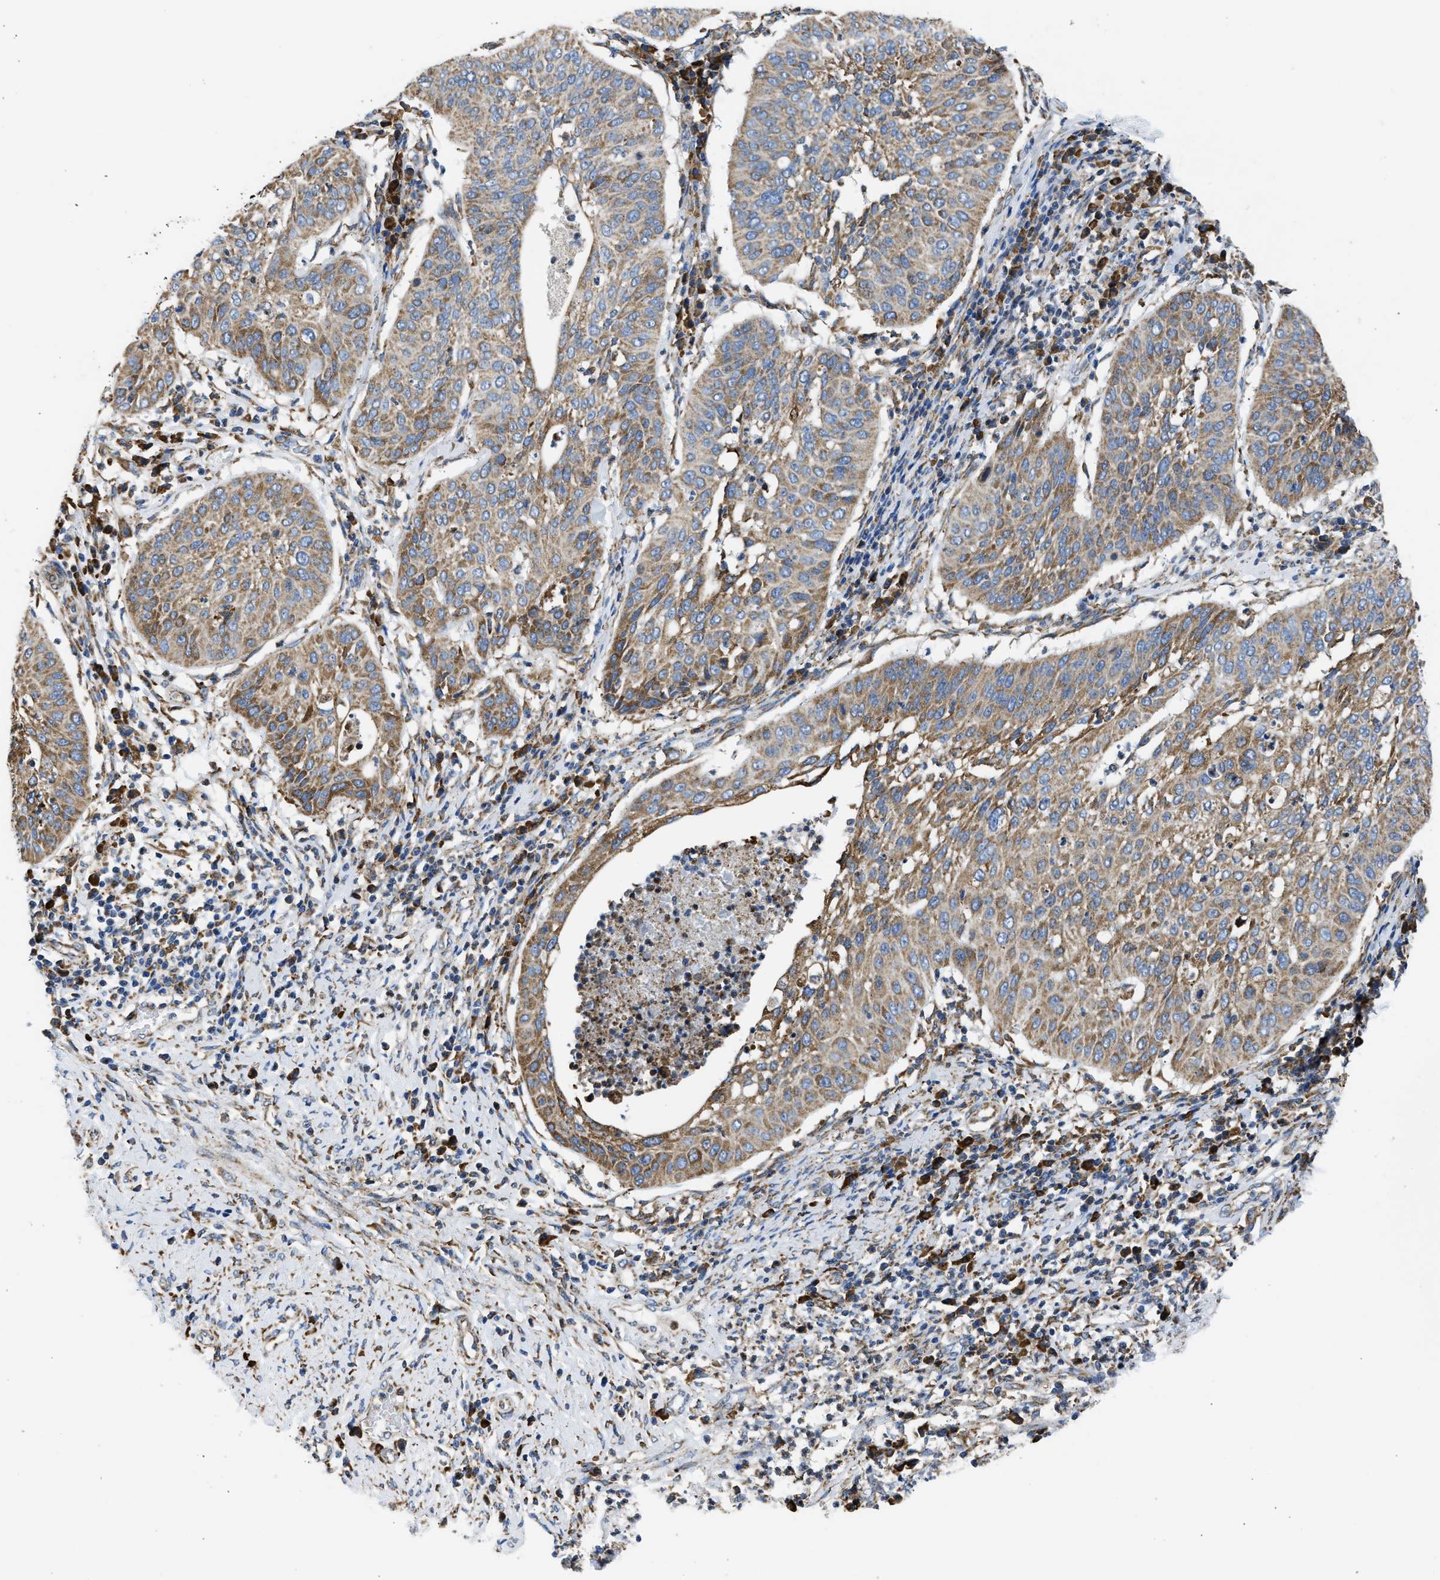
{"staining": {"intensity": "moderate", "quantity": ">75%", "location": "cytoplasmic/membranous"}, "tissue": "cervical cancer", "cell_type": "Tumor cells", "image_type": "cancer", "snomed": [{"axis": "morphology", "description": "Normal tissue, NOS"}, {"axis": "morphology", "description": "Squamous cell carcinoma, NOS"}, {"axis": "topography", "description": "Cervix"}], "caption": "Tumor cells show medium levels of moderate cytoplasmic/membranous staining in approximately >75% of cells in cervical cancer (squamous cell carcinoma).", "gene": "CYCS", "patient": {"sex": "female", "age": 39}}